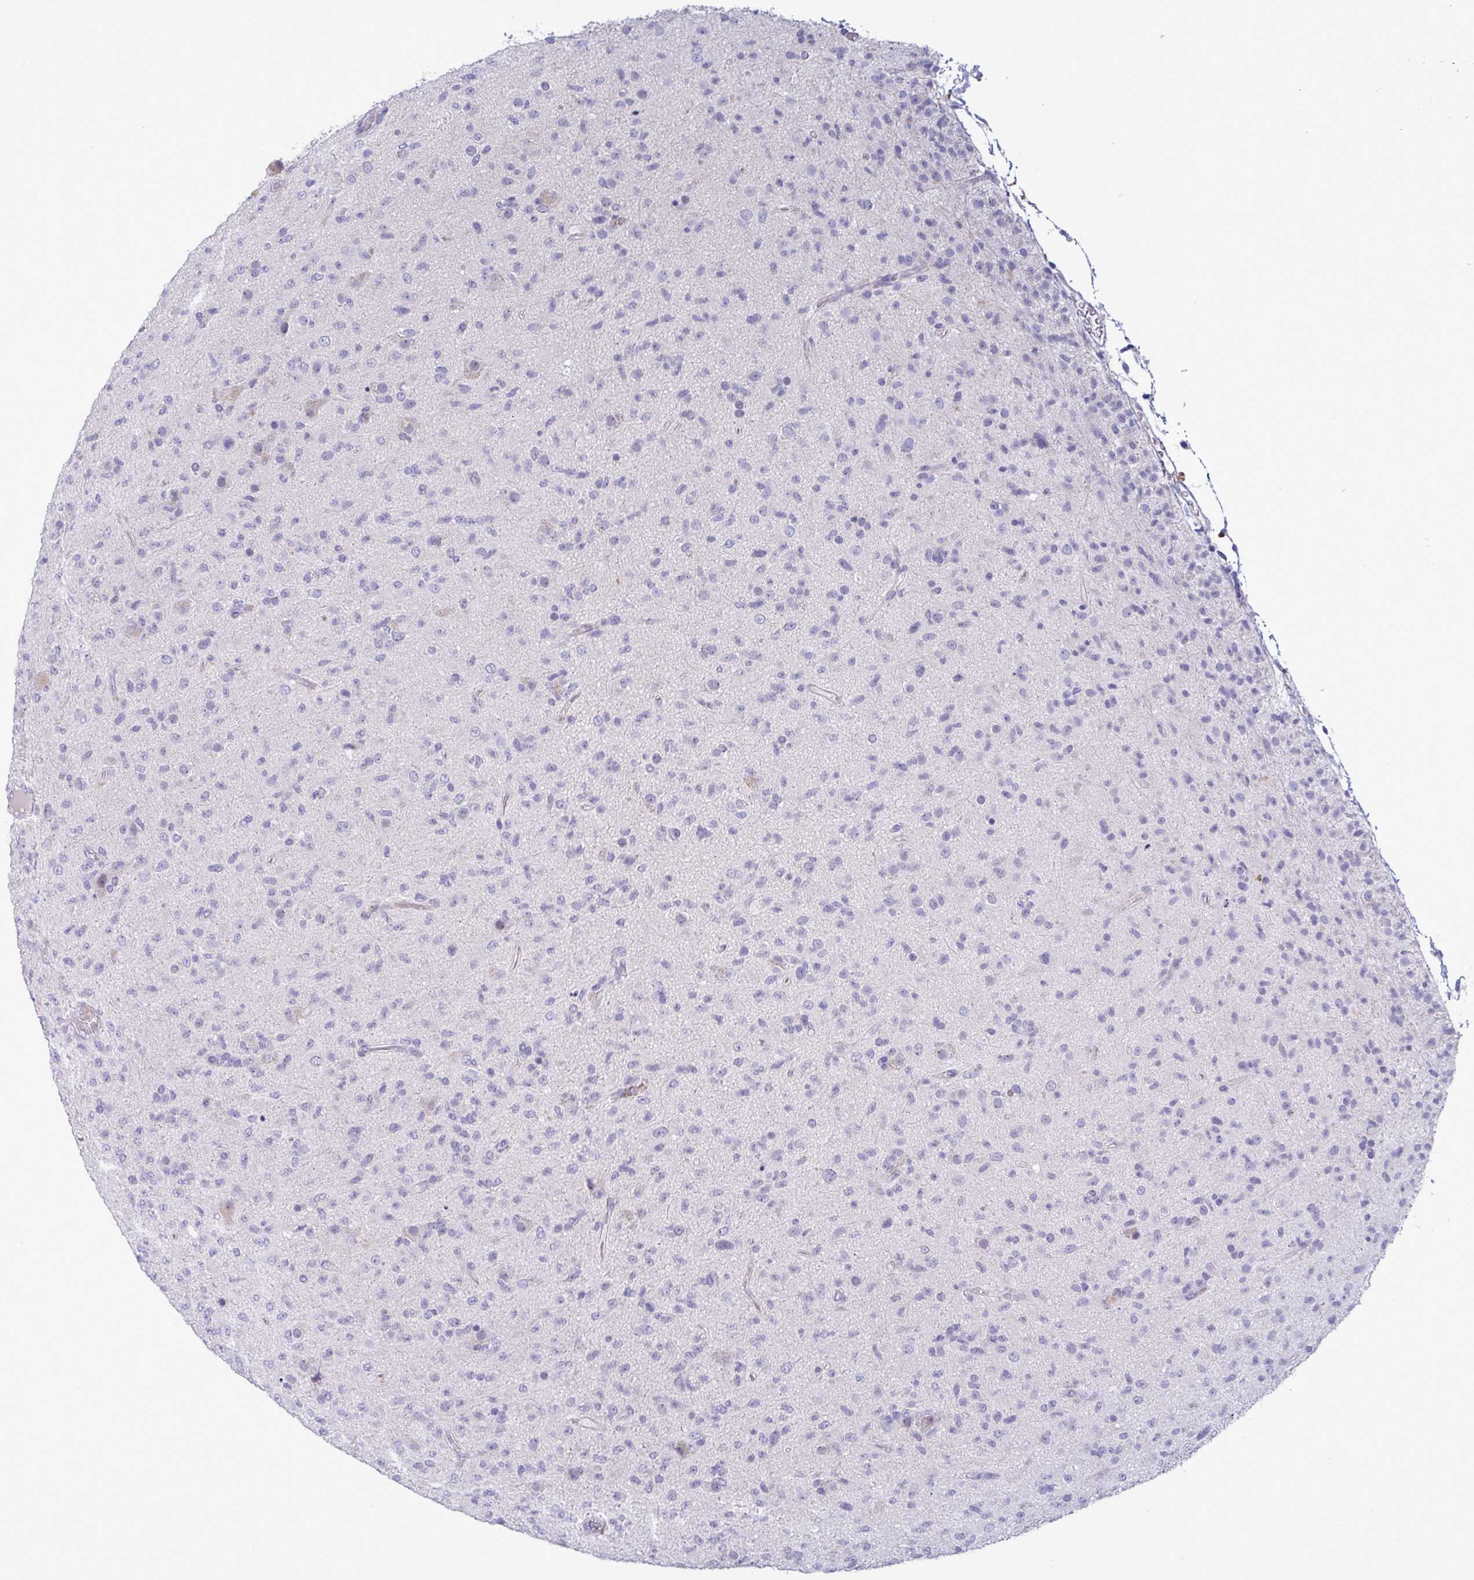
{"staining": {"intensity": "negative", "quantity": "none", "location": "none"}, "tissue": "glioma", "cell_type": "Tumor cells", "image_type": "cancer", "snomed": [{"axis": "morphology", "description": "Glioma, malignant, Low grade"}, {"axis": "topography", "description": "Brain"}], "caption": "This is an IHC image of low-grade glioma (malignant). There is no staining in tumor cells.", "gene": "TAS2R38", "patient": {"sex": "male", "age": 65}}